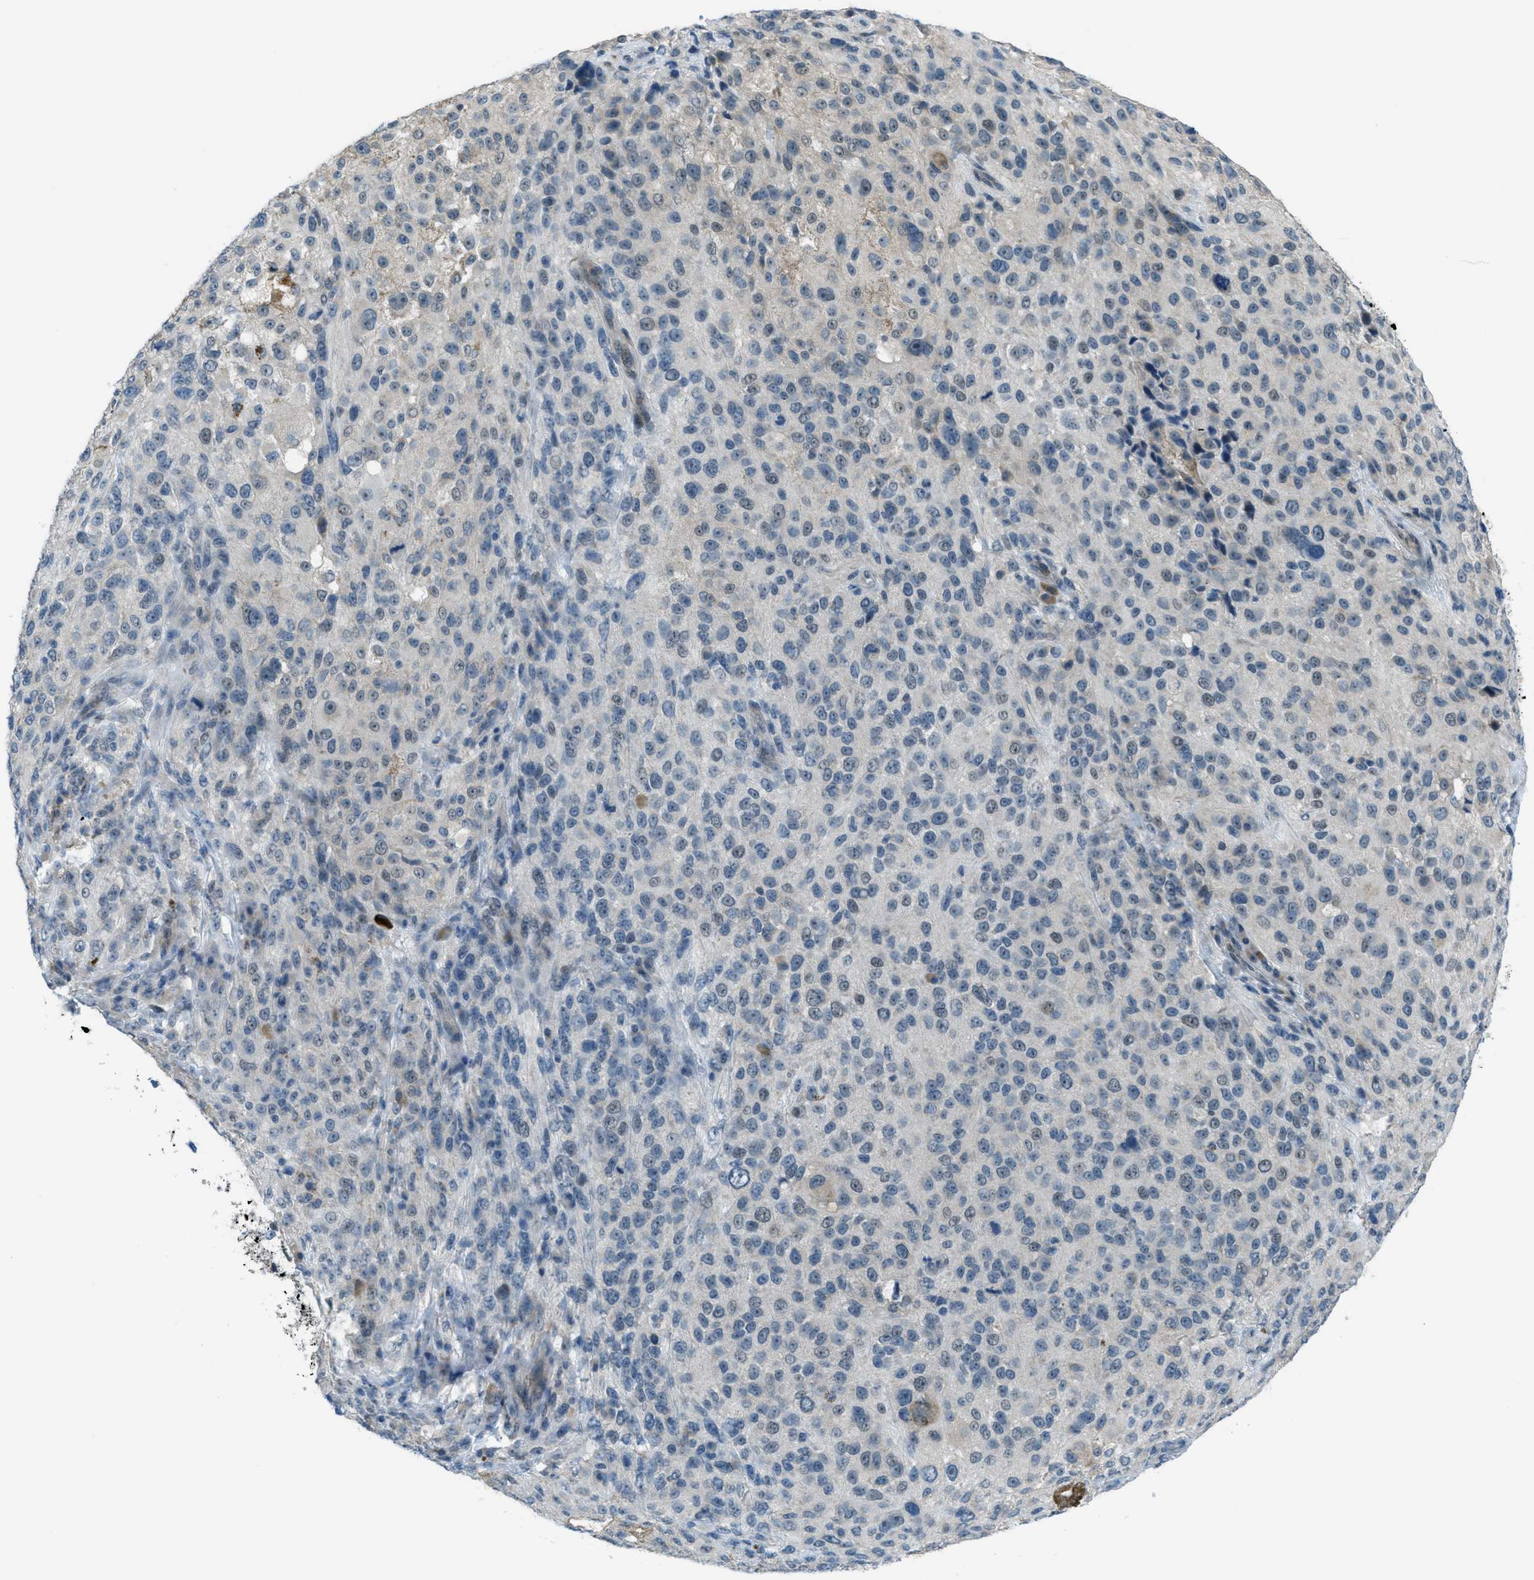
{"staining": {"intensity": "negative", "quantity": "none", "location": "none"}, "tissue": "melanoma", "cell_type": "Tumor cells", "image_type": "cancer", "snomed": [{"axis": "morphology", "description": "Necrosis, NOS"}, {"axis": "morphology", "description": "Malignant melanoma, NOS"}, {"axis": "topography", "description": "Skin"}], "caption": "There is no significant staining in tumor cells of malignant melanoma.", "gene": "CDON", "patient": {"sex": "female", "age": 87}}